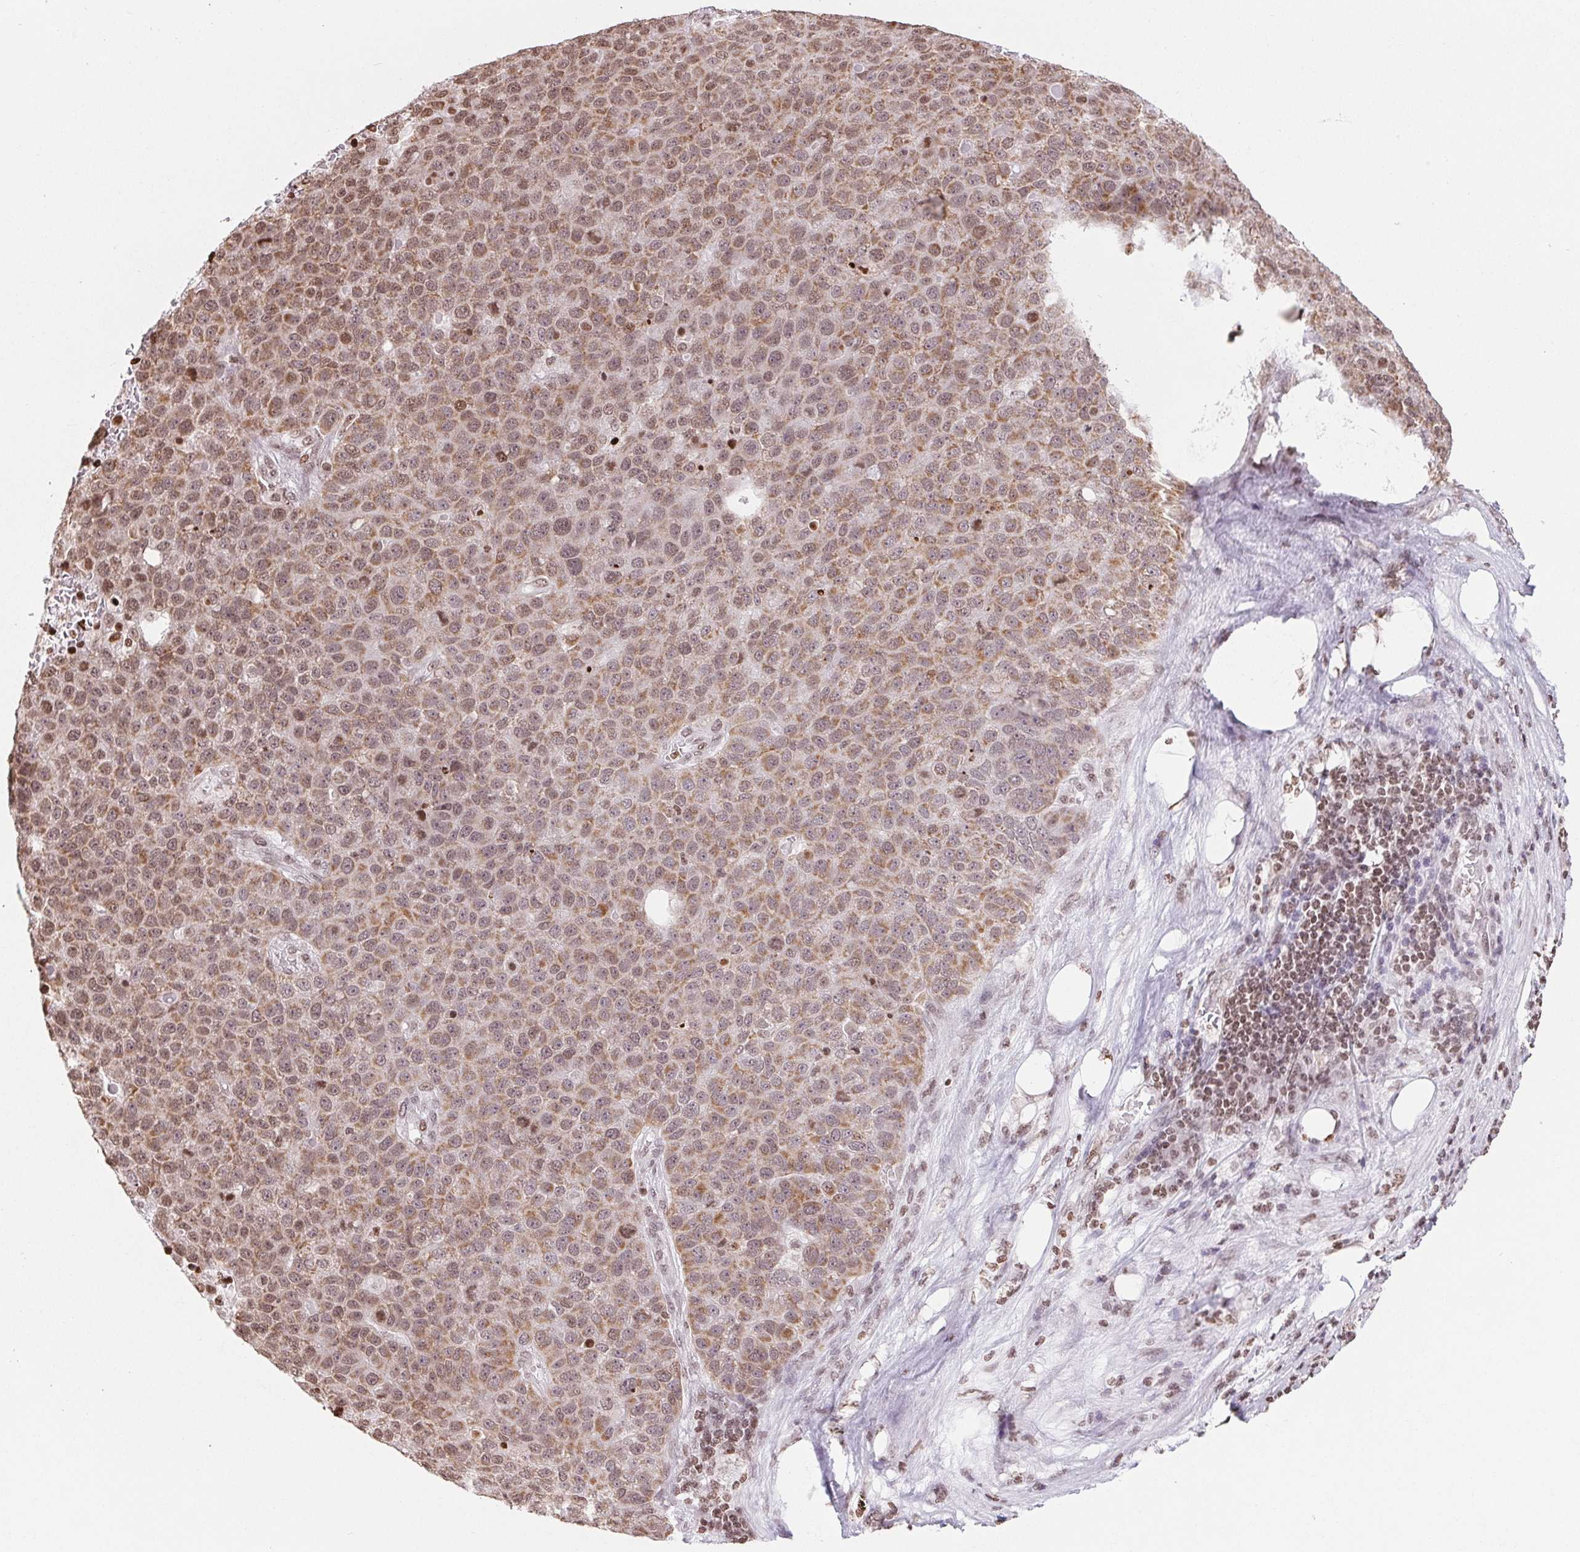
{"staining": {"intensity": "moderate", "quantity": ">75%", "location": "cytoplasmic/membranous,nuclear"}, "tissue": "pancreatic cancer", "cell_type": "Tumor cells", "image_type": "cancer", "snomed": [{"axis": "morphology", "description": "Adenocarcinoma, NOS"}, {"axis": "topography", "description": "Pancreas"}], "caption": "Immunohistochemical staining of pancreatic adenocarcinoma displays medium levels of moderate cytoplasmic/membranous and nuclear expression in about >75% of tumor cells.", "gene": "SMIM12", "patient": {"sex": "female", "age": 61}}